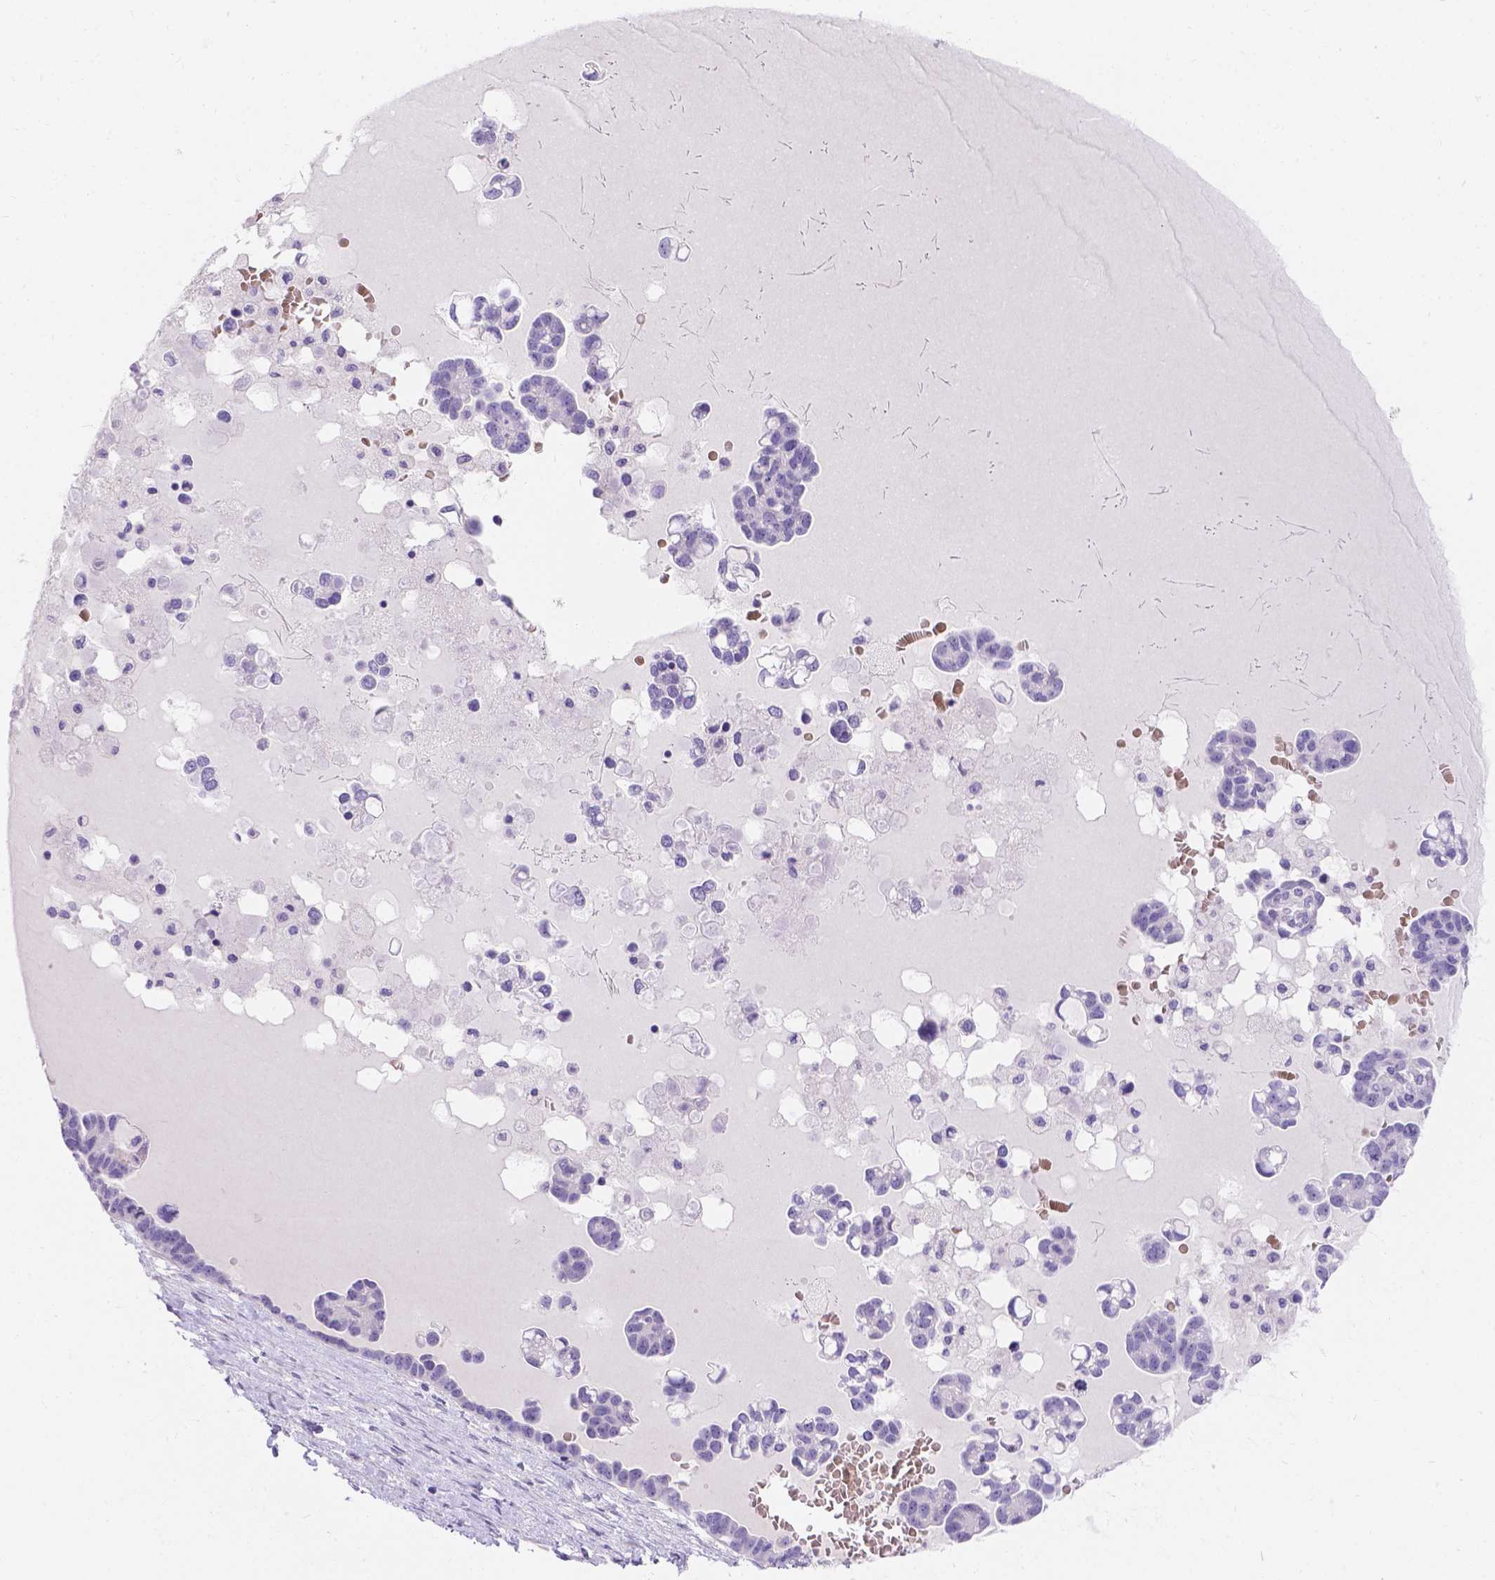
{"staining": {"intensity": "negative", "quantity": "none", "location": "none"}, "tissue": "ovarian cancer", "cell_type": "Tumor cells", "image_type": "cancer", "snomed": [{"axis": "morphology", "description": "Cystadenocarcinoma, serous, NOS"}, {"axis": "topography", "description": "Ovary"}], "caption": "The immunohistochemistry (IHC) photomicrograph has no significant positivity in tumor cells of serous cystadenocarcinoma (ovarian) tissue.", "gene": "GNRHR", "patient": {"sex": "female", "age": 54}}